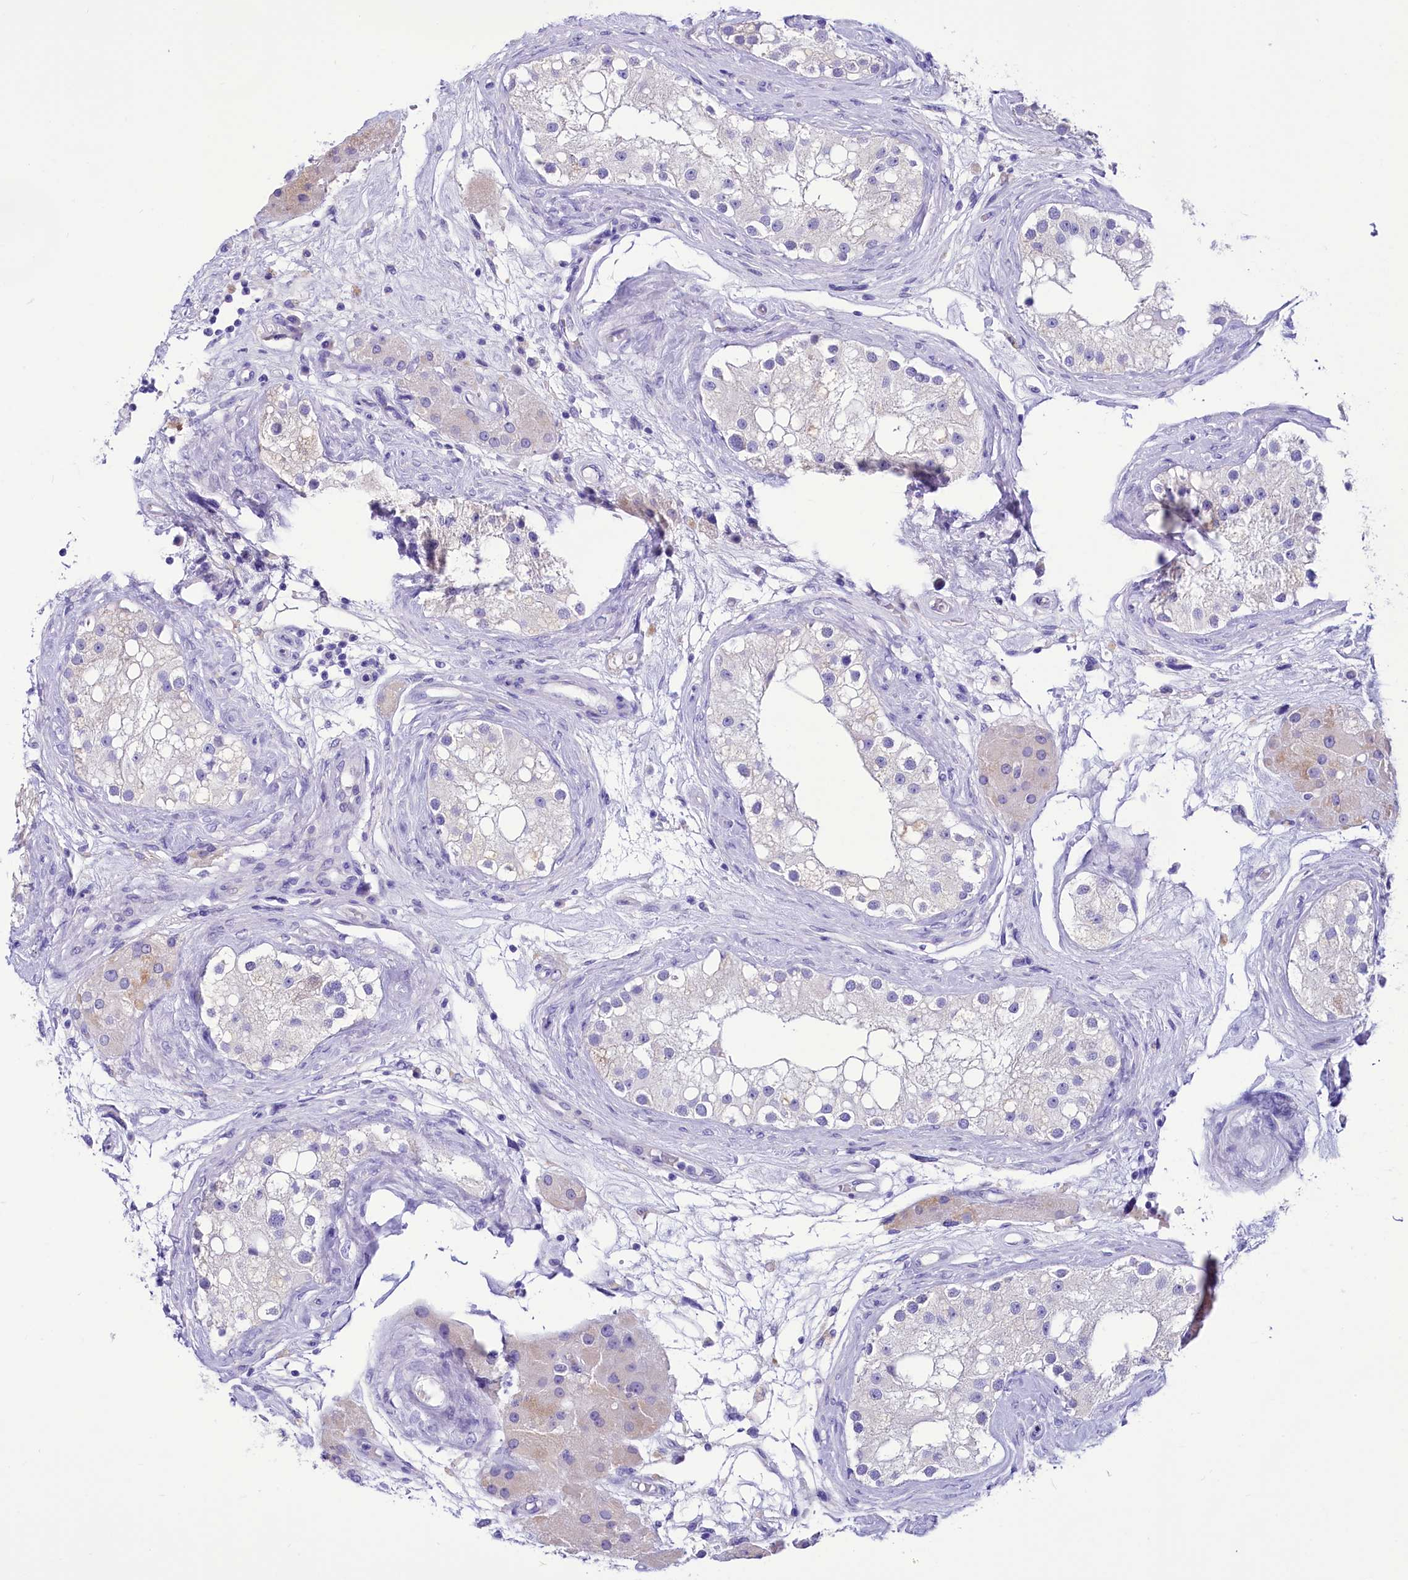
{"staining": {"intensity": "negative", "quantity": "none", "location": "none"}, "tissue": "testis", "cell_type": "Cells in seminiferous ducts", "image_type": "normal", "snomed": [{"axis": "morphology", "description": "Normal tissue, NOS"}, {"axis": "topography", "description": "Testis"}], "caption": "Human testis stained for a protein using immunohistochemistry (IHC) shows no expression in cells in seminiferous ducts.", "gene": "TTC36", "patient": {"sex": "male", "age": 84}}